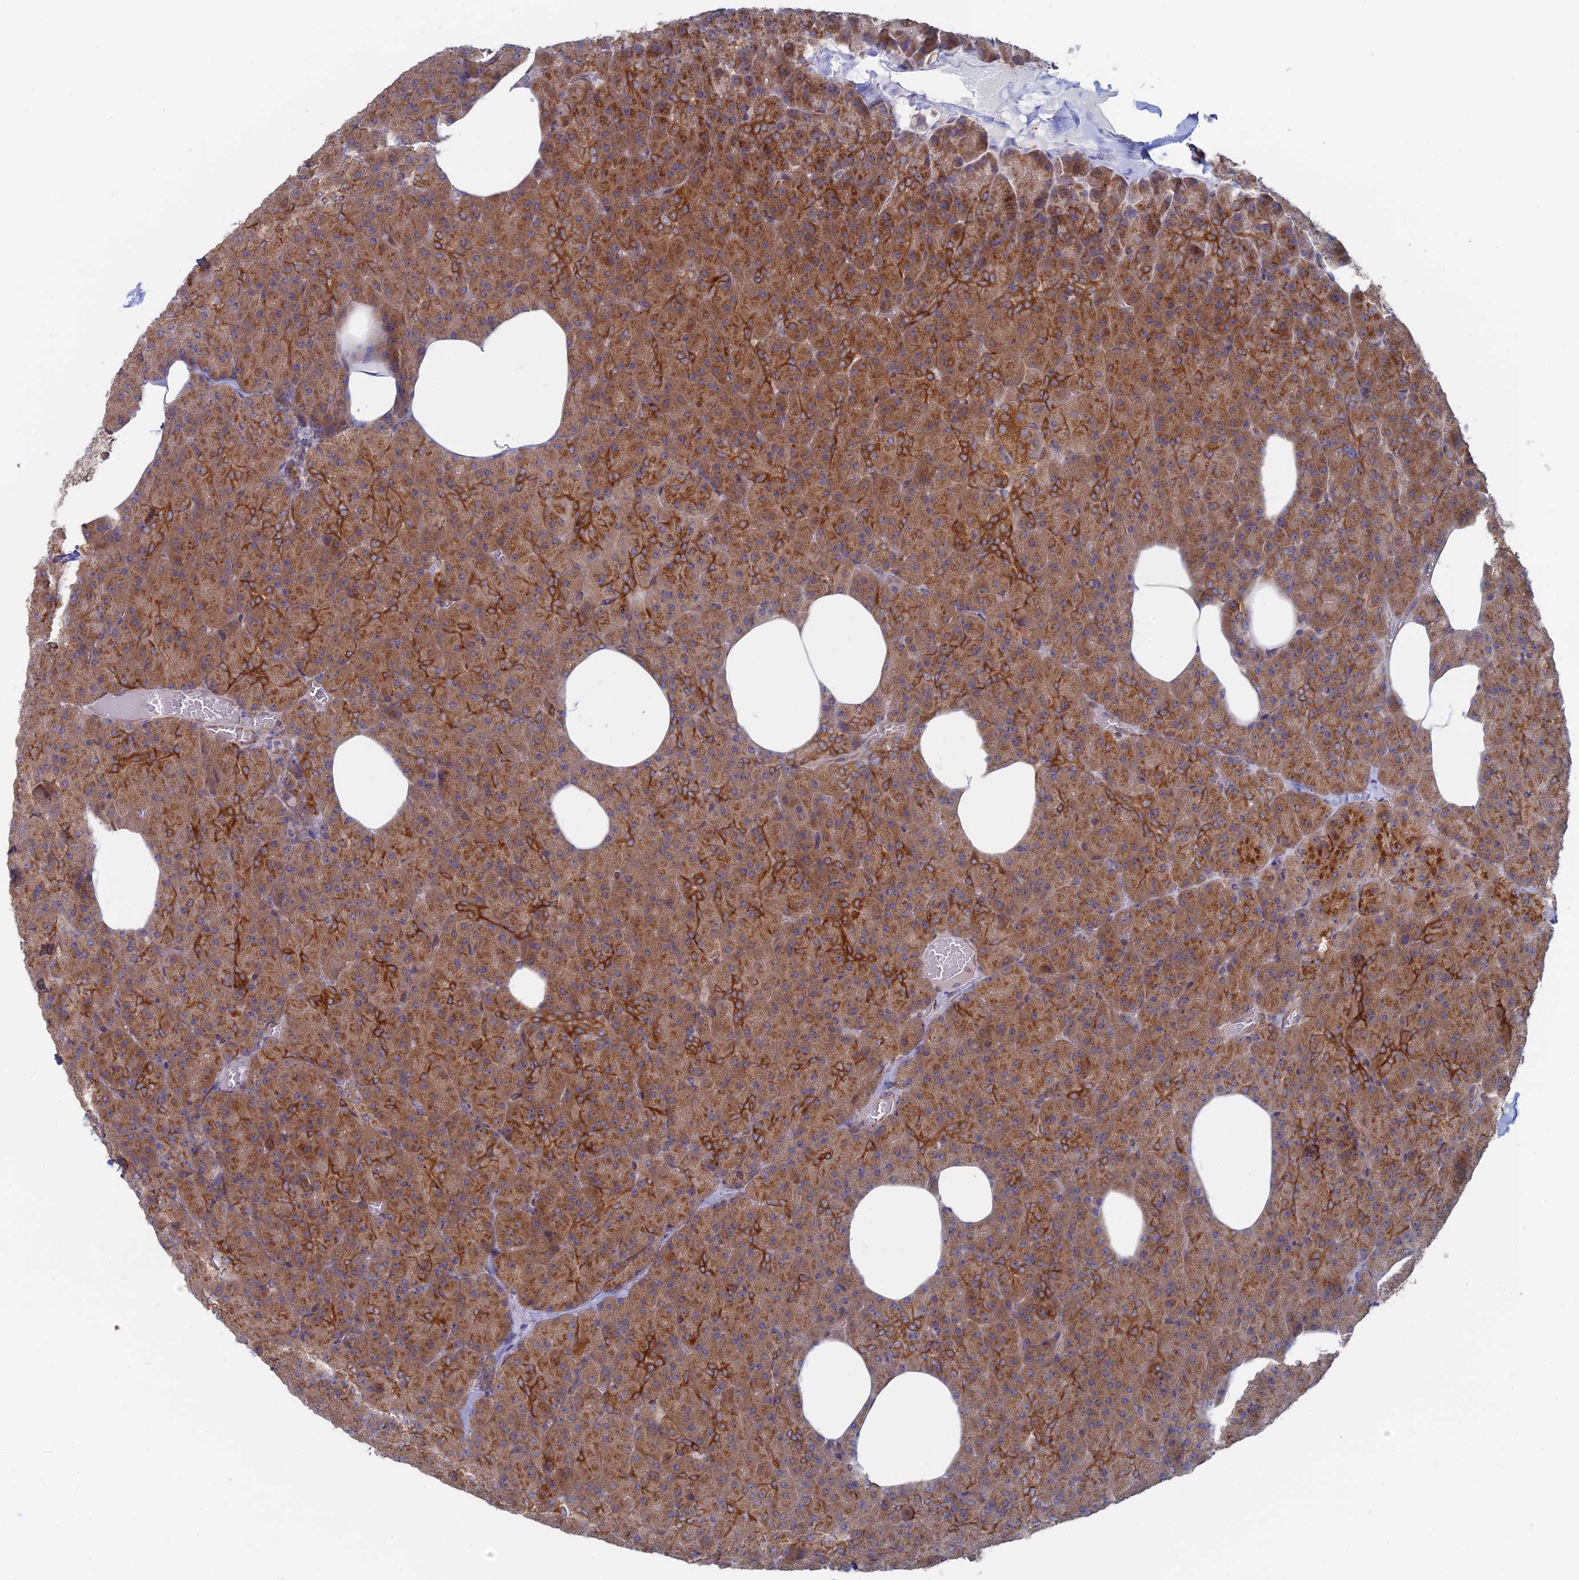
{"staining": {"intensity": "moderate", "quantity": ">75%", "location": "cytoplasmic/membranous"}, "tissue": "pancreas", "cell_type": "Exocrine glandular cells", "image_type": "normal", "snomed": [{"axis": "morphology", "description": "Normal tissue, NOS"}, {"axis": "morphology", "description": "Carcinoid, malignant, NOS"}, {"axis": "topography", "description": "Pancreas"}], "caption": "Approximately >75% of exocrine glandular cells in normal human pancreas reveal moderate cytoplasmic/membranous protein positivity as visualized by brown immunohistochemical staining.", "gene": "TBC1D30", "patient": {"sex": "female", "age": 35}}